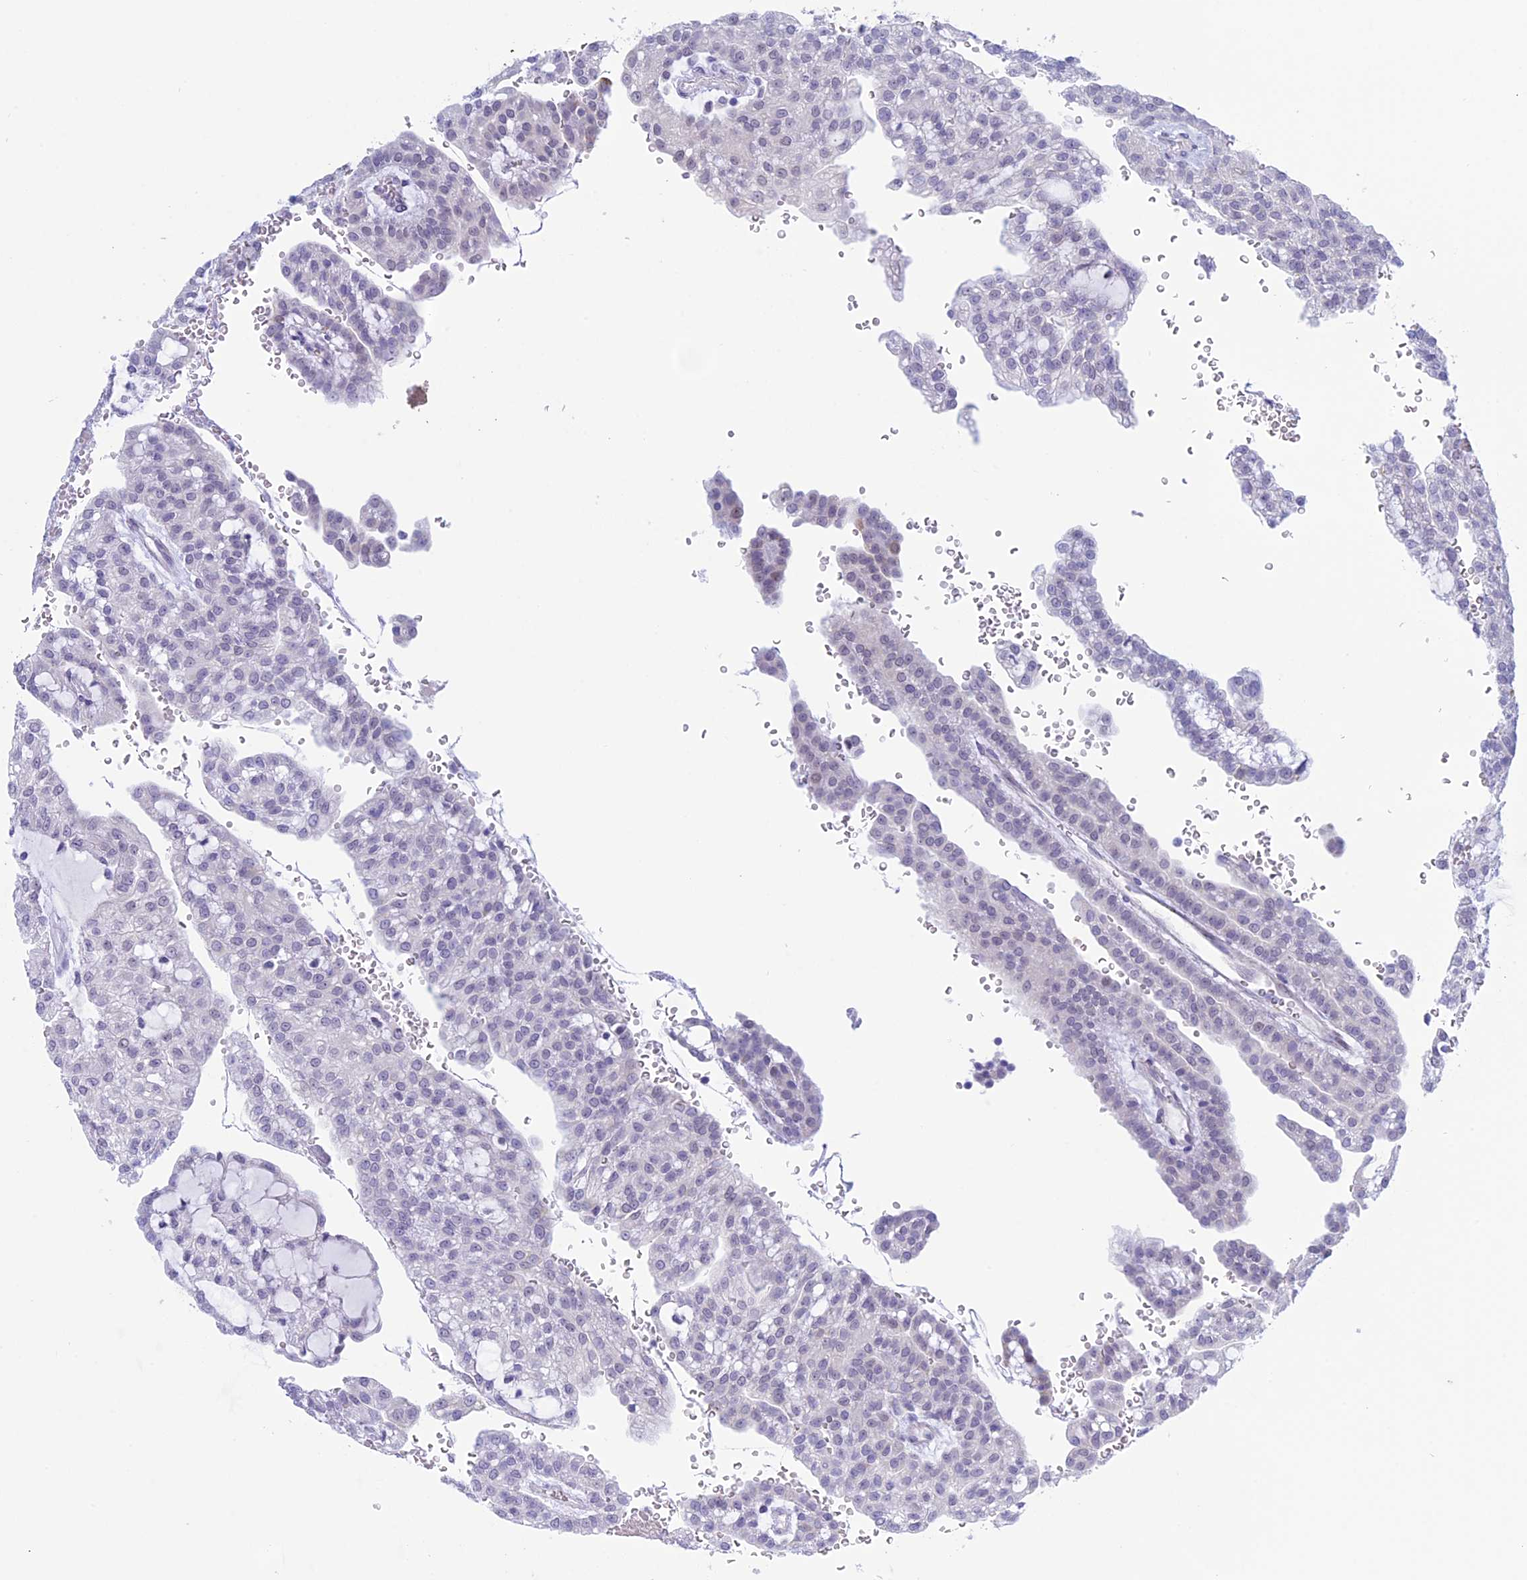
{"staining": {"intensity": "negative", "quantity": "none", "location": "none"}, "tissue": "renal cancer", "cell_type": "Tumor cells", "image_type": "cancer", "snomed": [{"axis": "morphology", "description": "Adenocarcinoma, NOS"}, {"axis": "topography", "description": "Kidney"}], "caption": "IHC of adenocarcinoma (renal) shows no staining in tumor cells.", "gene": "LHFPL2", "patient": {"sex": "male", "age": 63}}